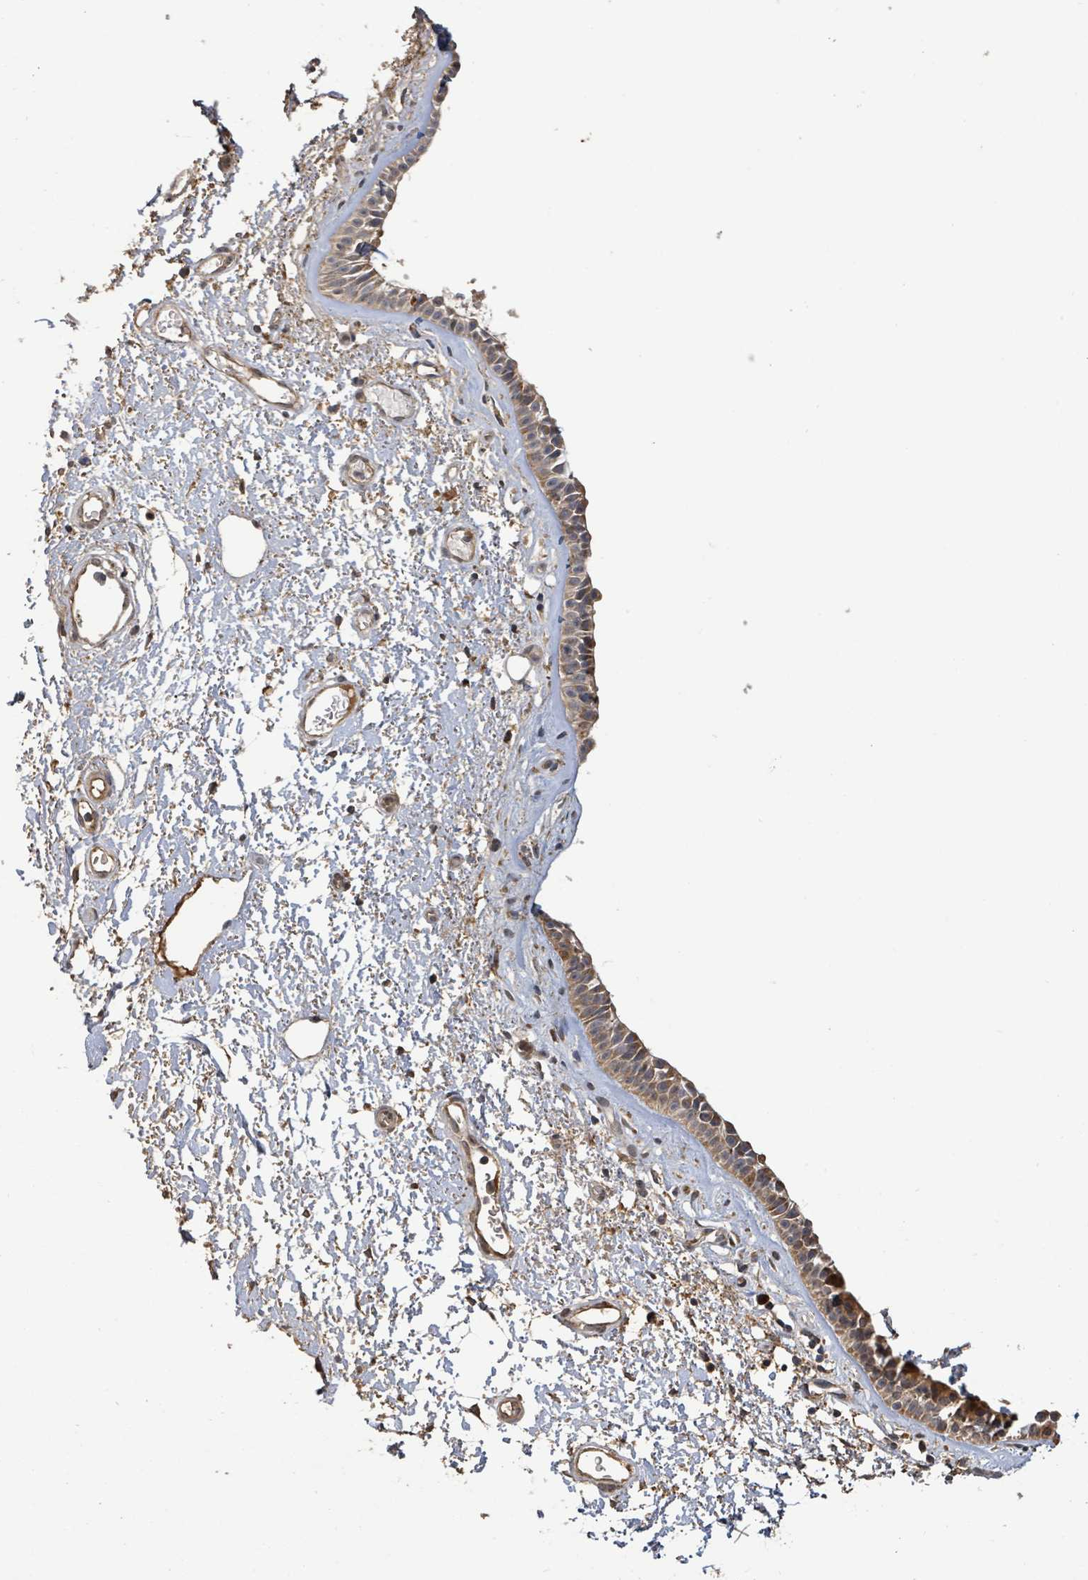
{"staining": {"intensity": "moderate", "quantity": ">75%", "location": "cytoplasmic/membranous"}, "tissue": "nasopharynx", "cell_type": "Respiratory epithelial cells", "image_type": "normal", "snomed": [{"axis": "morphology", "description": "Normal tissue, NOS"}, {"axis": "topography", "description": "Cartilage tissue"}, {"axis": "topography", "description": "Nasopharynx"}], "caption": "A high-resolution micrograph shows IHC staining of normal nasopharynx, which demonstrates moderate cytoplasmic/membranous staining in about >75% of respiratory epithelial cells. The staining was performed using DAB, with brown indicating positive protein expression. Nuclei are stained blue with hematoxylin.", "gene": "STARD4", "patient": {"sex": "male", "age": 56}}